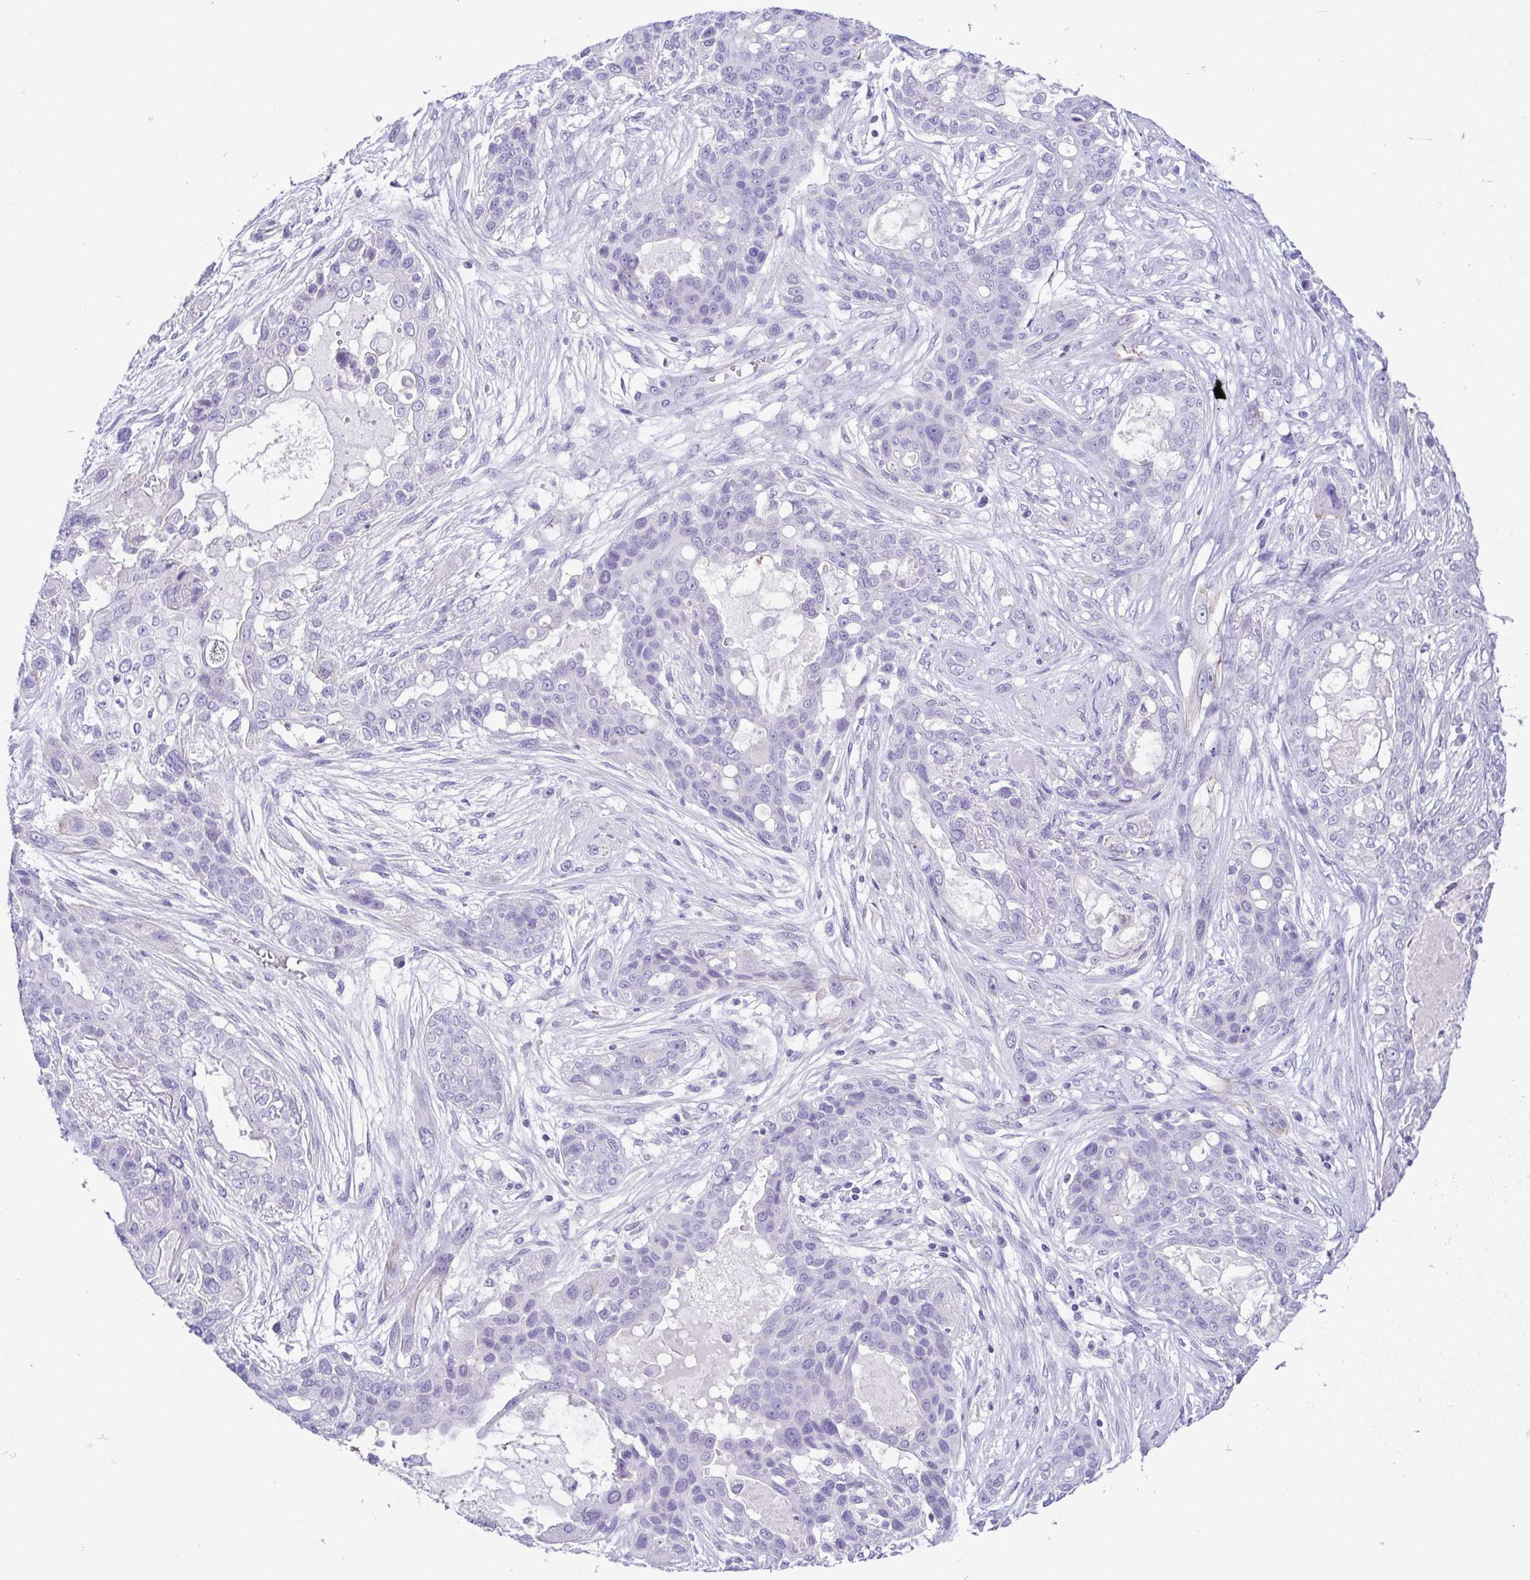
{"staining": {"intensity": "negative", "quantity": "none", "location": "none"}, "tissue": "lung cancer", "cell_type": "Tumor cells", "image_type": "cancer", "snomed": [{"axis": "morphology", "description": "Squamous cell carcinoma, NOS"}, {"axis": "topography", "description": "Lung"}], "caption": "Immunohistochemical staining of human lung squamous cell carcinoma exhibits no significant expression in tumor cells.", "gene": "GPR182", "patient": {"sex": "female", "age": 70}}